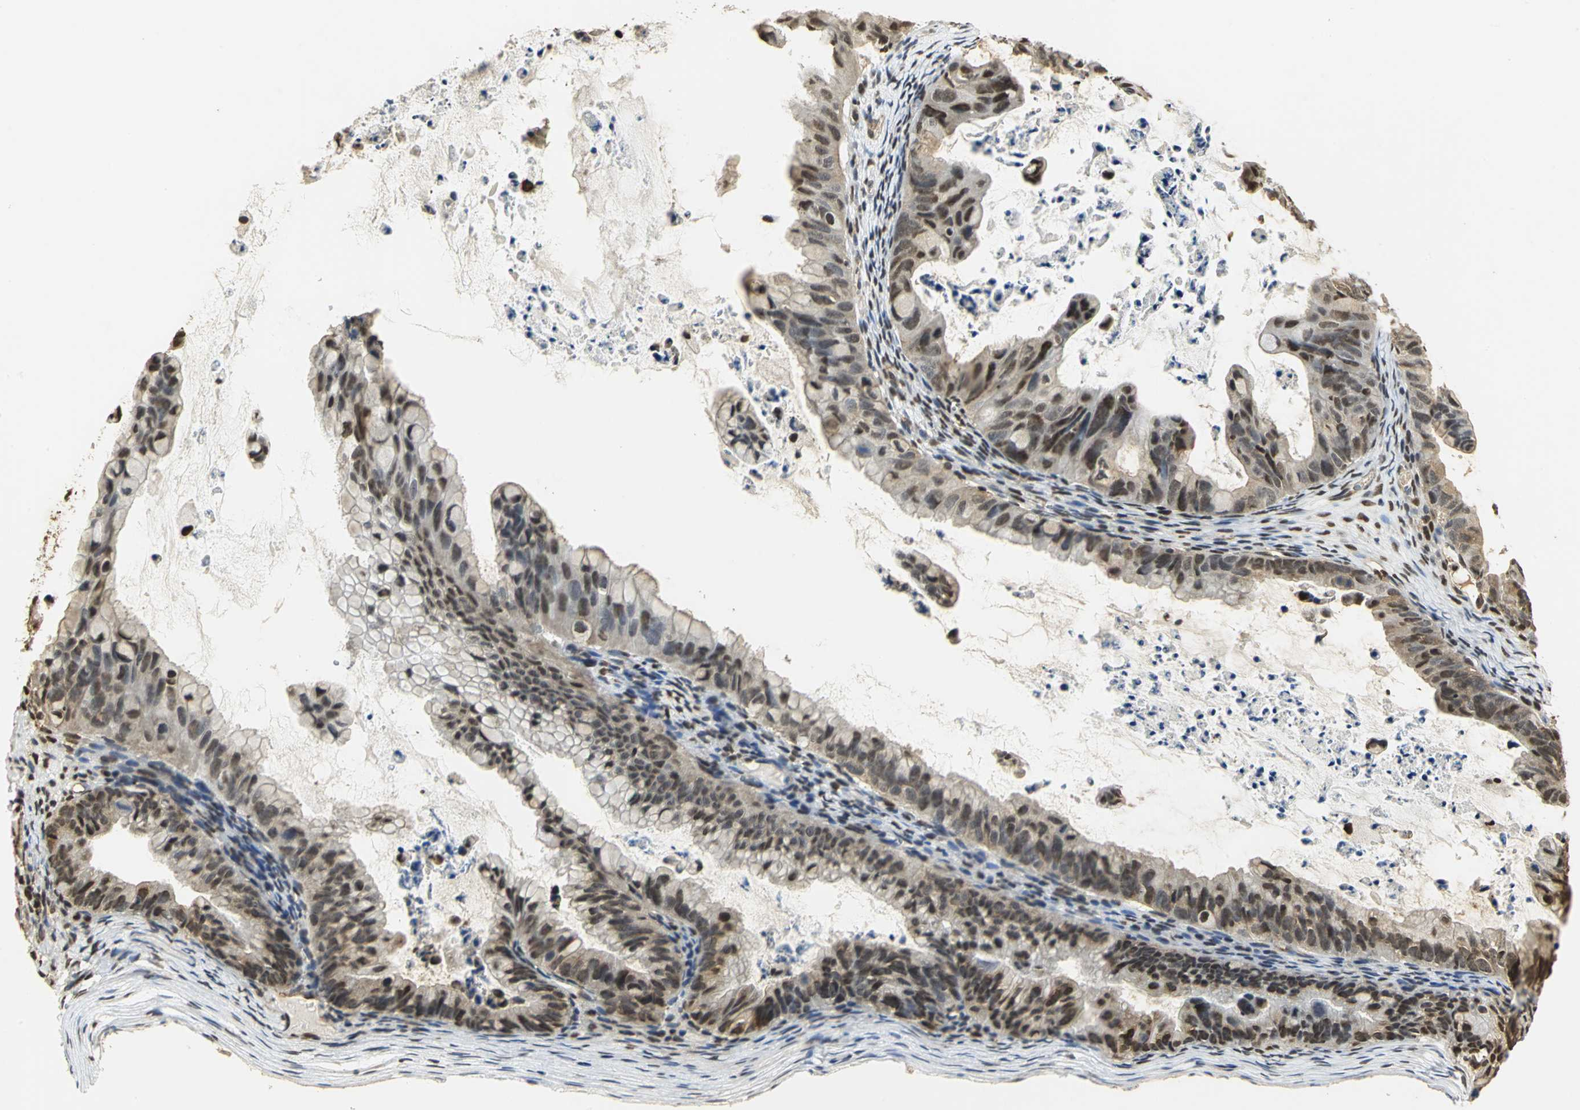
{"staining": {"intensity": "strong", "quantity": "25%-75%", "location": "nuclear"}, "tissue": "ovarian cancer", "cell_type": "Tumor cells", "image_type": "cancer", "snomed": [{"axis": "morphology", "description": "Cystadenocarcinoma, mucinous, NOS"}, {"axis": "topography", "description": "Ovary"}], "caption": "A high-resolution photomicrograph shows immunohistochemistry (IHC) staining of ovarian cancer (mucinous cystadenocarcinoma), which demonstrates strong nuclear expression in approximately 25%-75% of tumor cells. (Brightfield microscopy of DAB IHC at high magnification).", "gene": "SET", "patient": {"sex": "female", "age": 36}}